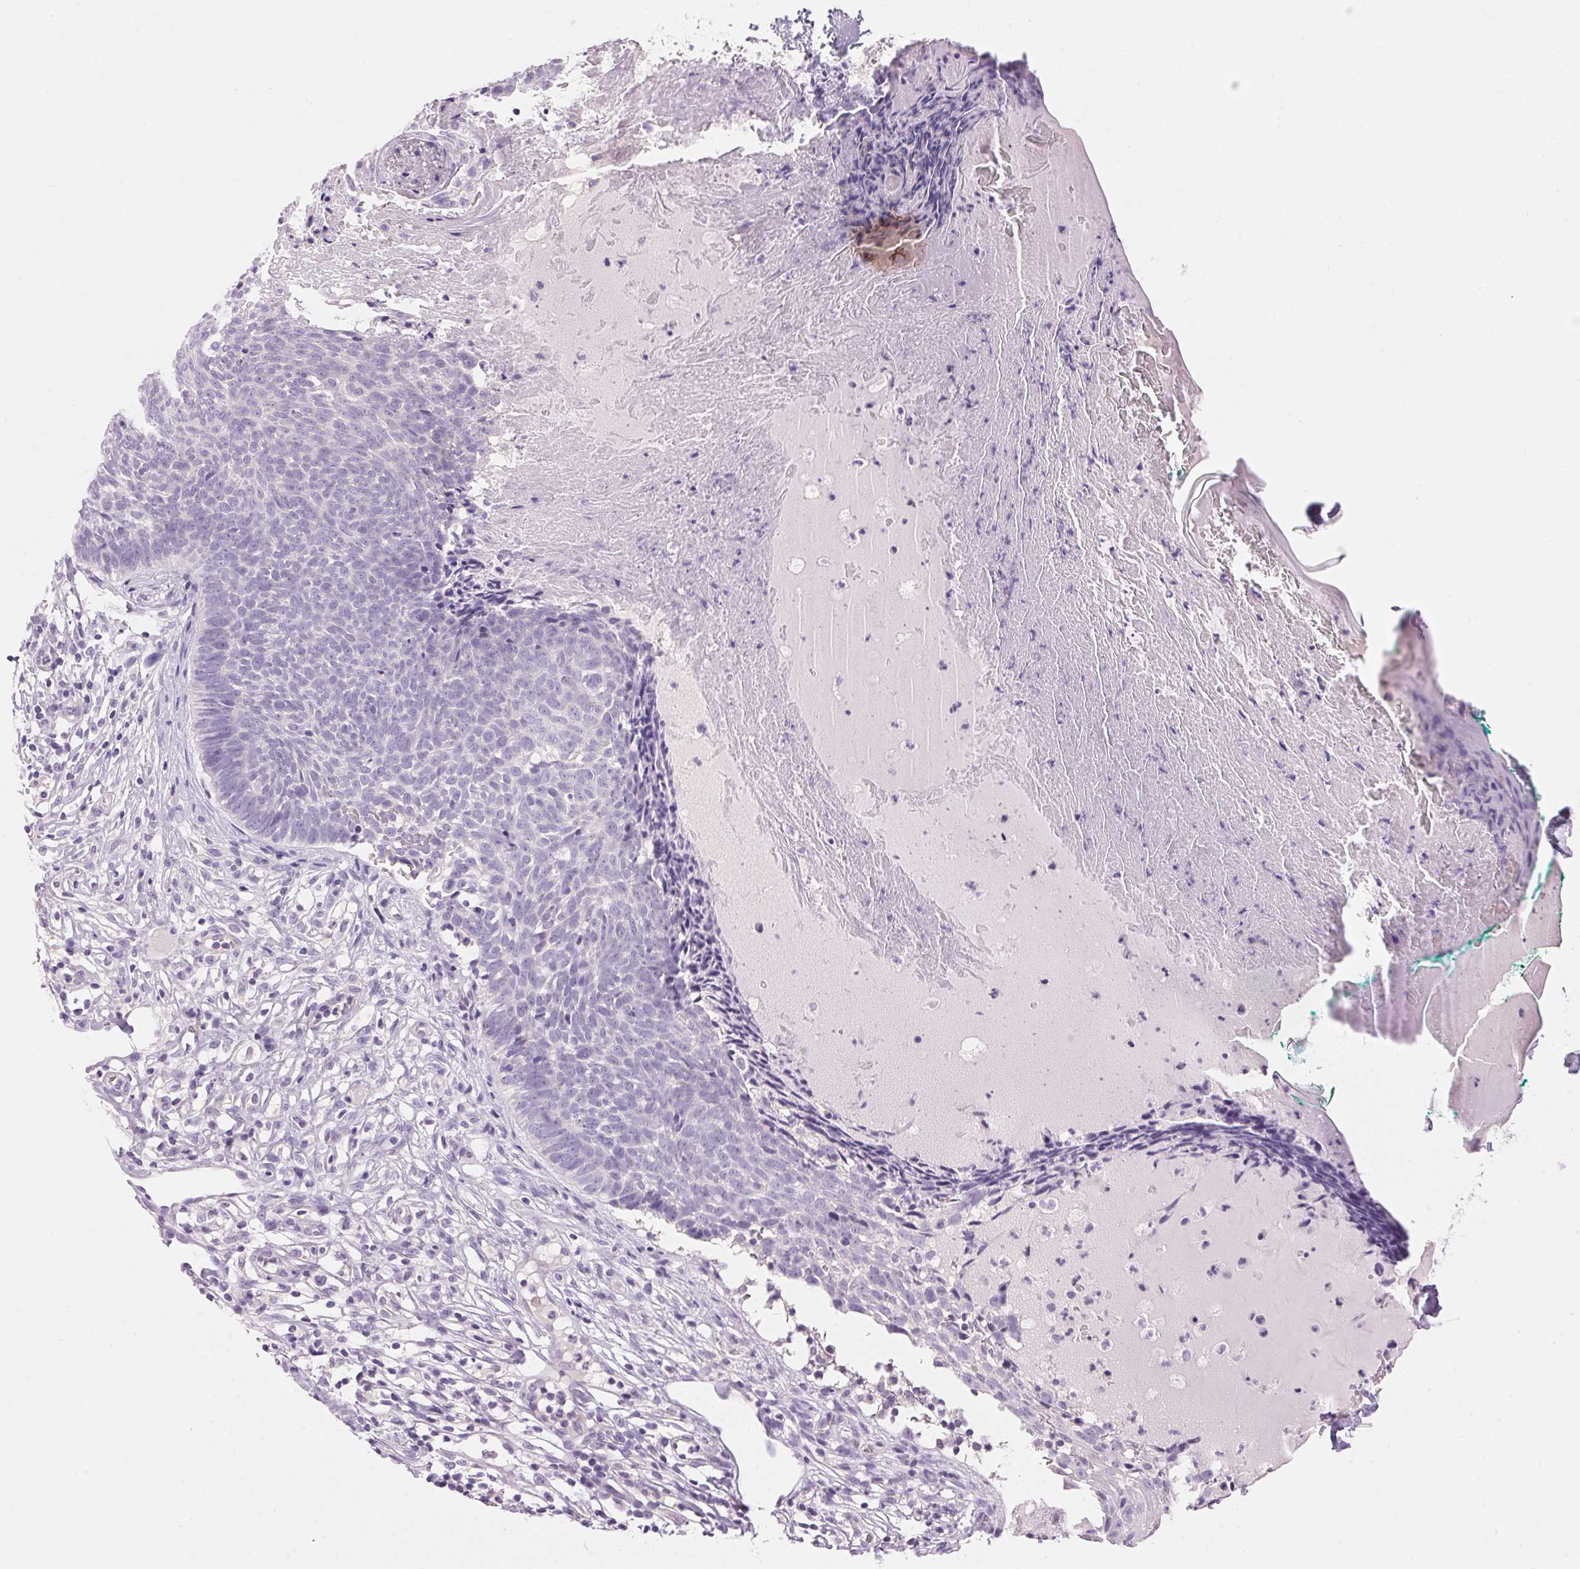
{"staining": {"intensity": "negative", "quantity": "none", "location": "none"}, "tissue": "skin cancer", "cell_type": "Tumor cells", "image_type": "cancer", "snomed": [{"axis": "morphology", "description": "Basal cell carcinoma"}, {"axis": "topography", "description": "Skin"}], "caption": "Tumor cells show no significant protein expression in skin cancer.", "gene": "HSD17B2", "patient": {"sex": "male", "age": 85}}